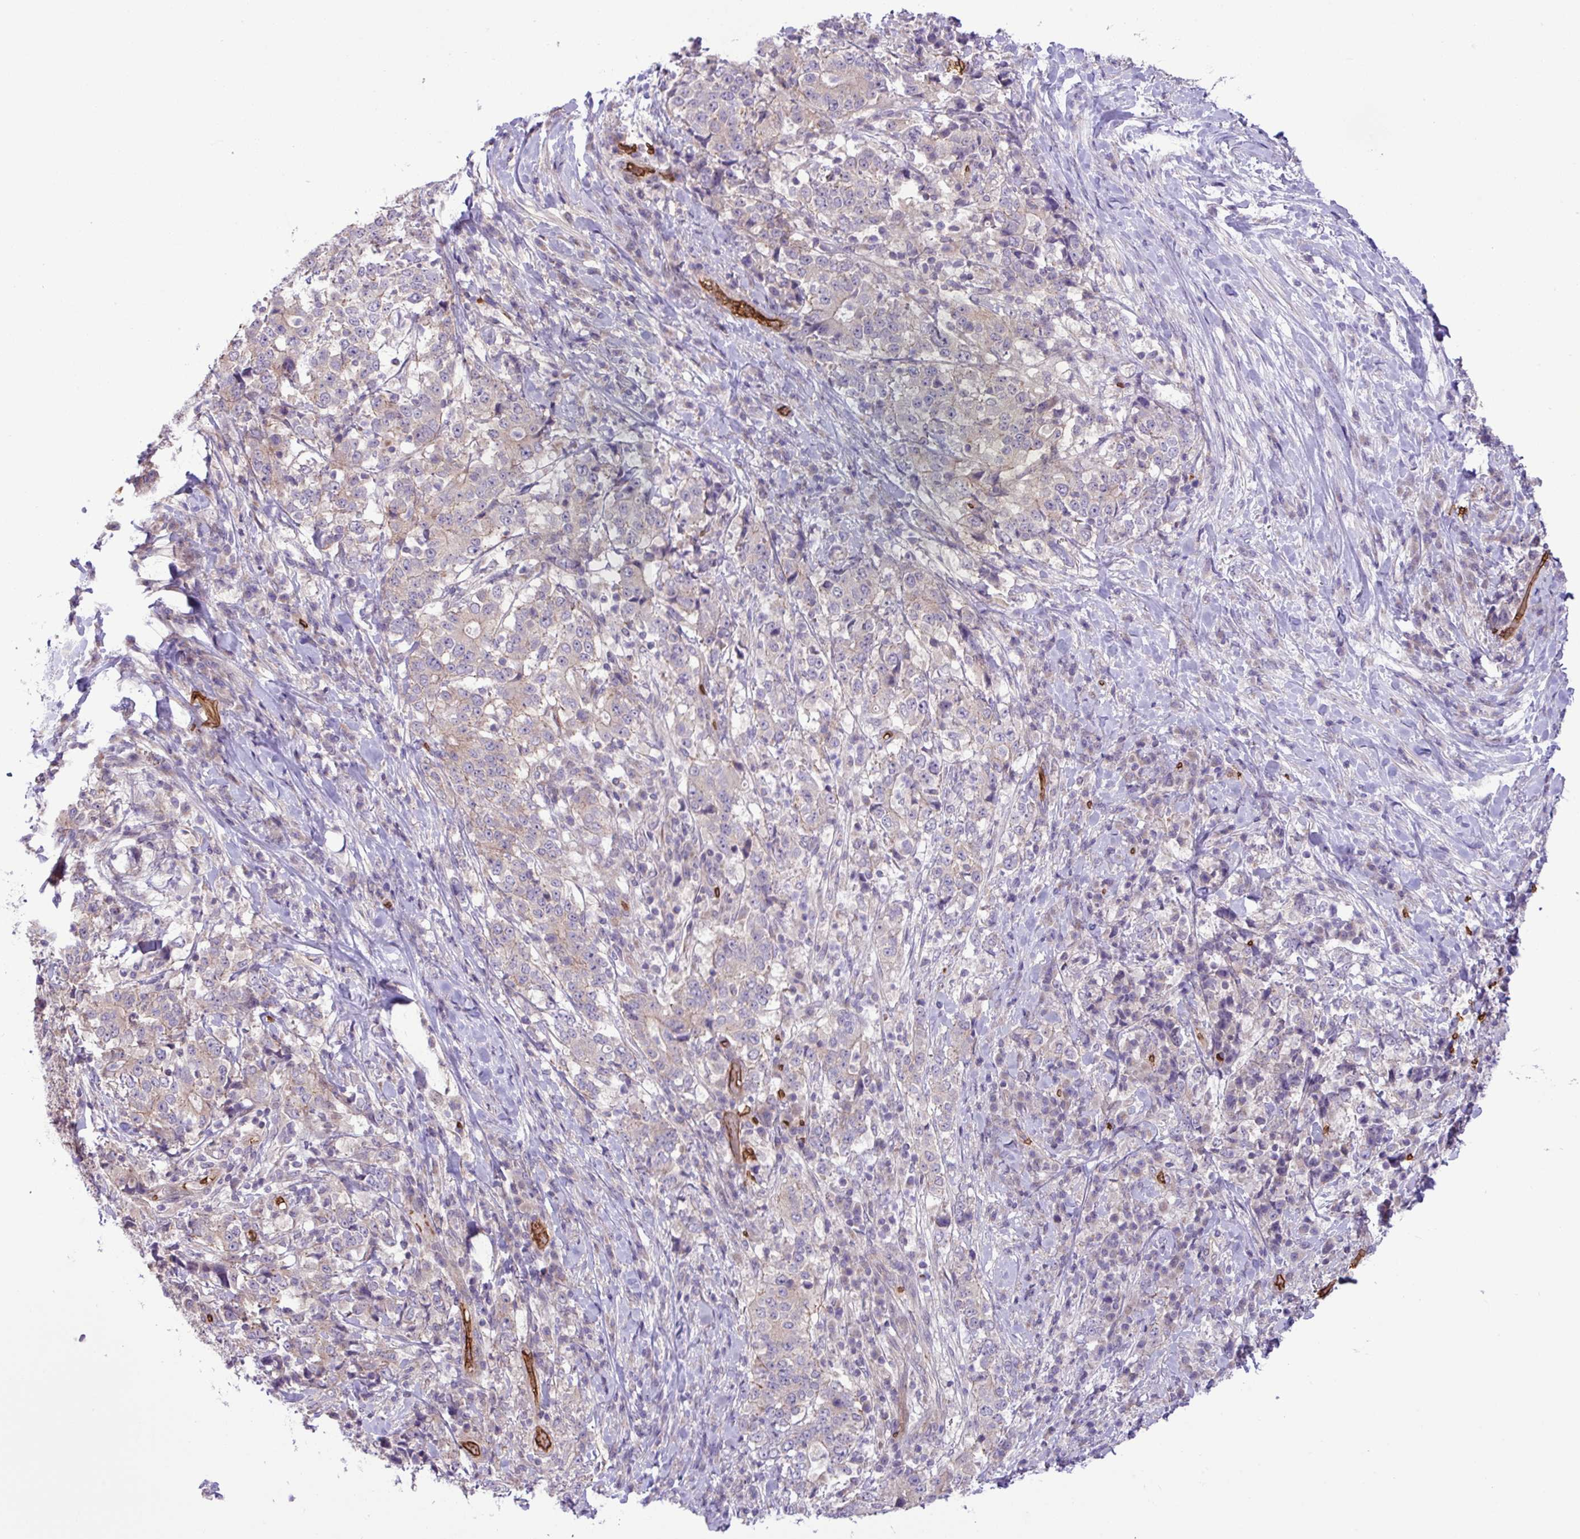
{"staining": {"intensity": "weak", "quantity": "<25%", "location": "cytoplasmic/membranous"}, "tissue": "stomach cancer", "cell_type": "Tumor cells", "image_type": "cancer", "snomed": [{"axis": "morphology", "description": "Normal tissue, NOS"}, {"axis": "morphology", "description": "Adenocarcinoma, NOS"}, {"axis": "topography", "description": "Stomach, upper"}, {"axis": "topography", "description": "Stomach"}], "caption": "Micrograph shows no significant protein expression in tumor cells of stomach cancer (adenocarcinoma).", "gene": "RAD21L1", "patient": {"sex": "male", "age": 59}}